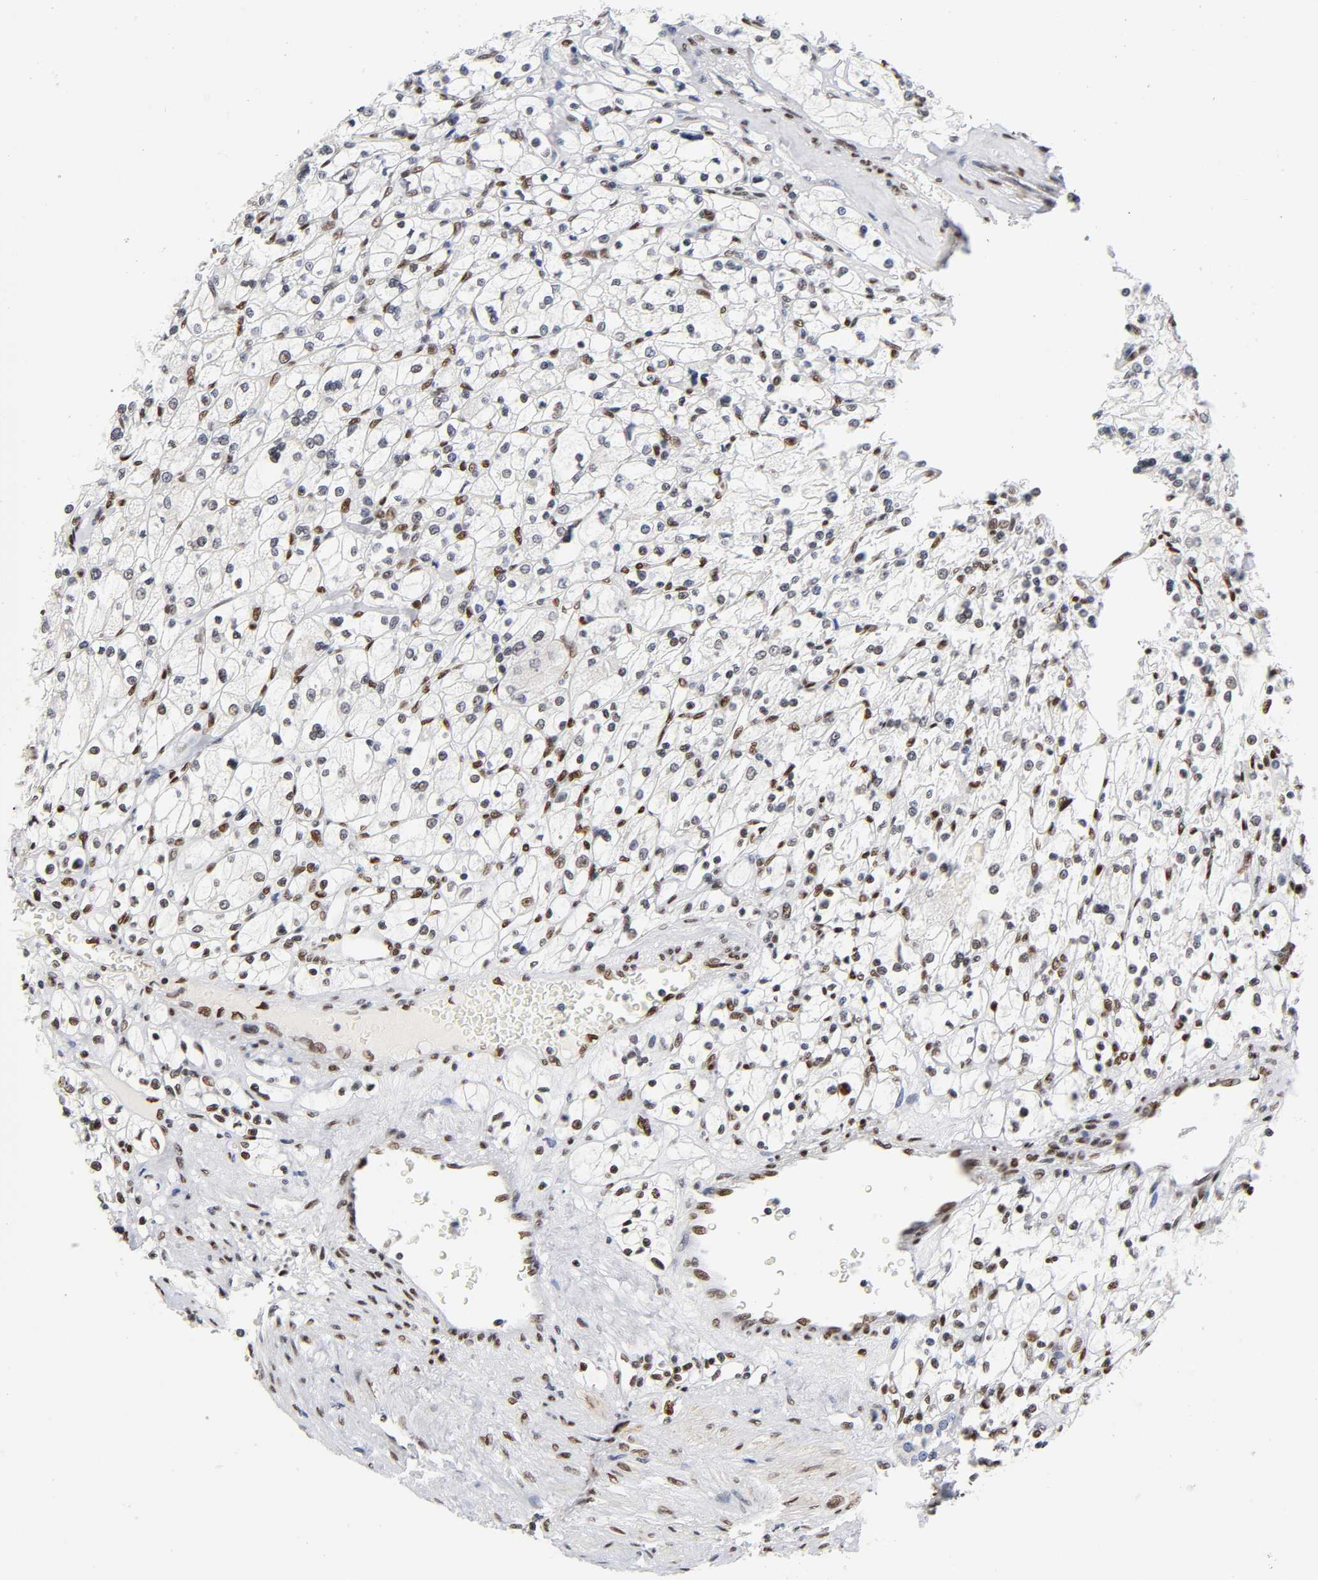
{"staining": {"intensity": "weak", "quantity": "25%-75%", "location": "nuclear"}, "tissue": "renal cancer", "cell_type": "Tumor cells", "image_type": "cancer", "snomed": [{"axis": "morphology", "description": "Adenocarcinoma, NOS"}, {"axis": "topography", "description": "Kidney"}], "caption": "High-magnification brightfield microscopy of adenocarcinoma (renal) stained with DAB (brown) and counterstained with hematoxylin (blue). tumor cells exhibit weak nuclear expression is appreciated in about25%-75% of cells.", "gene": "NR3C1", "patient": {"sex": "female", "age": 83}}